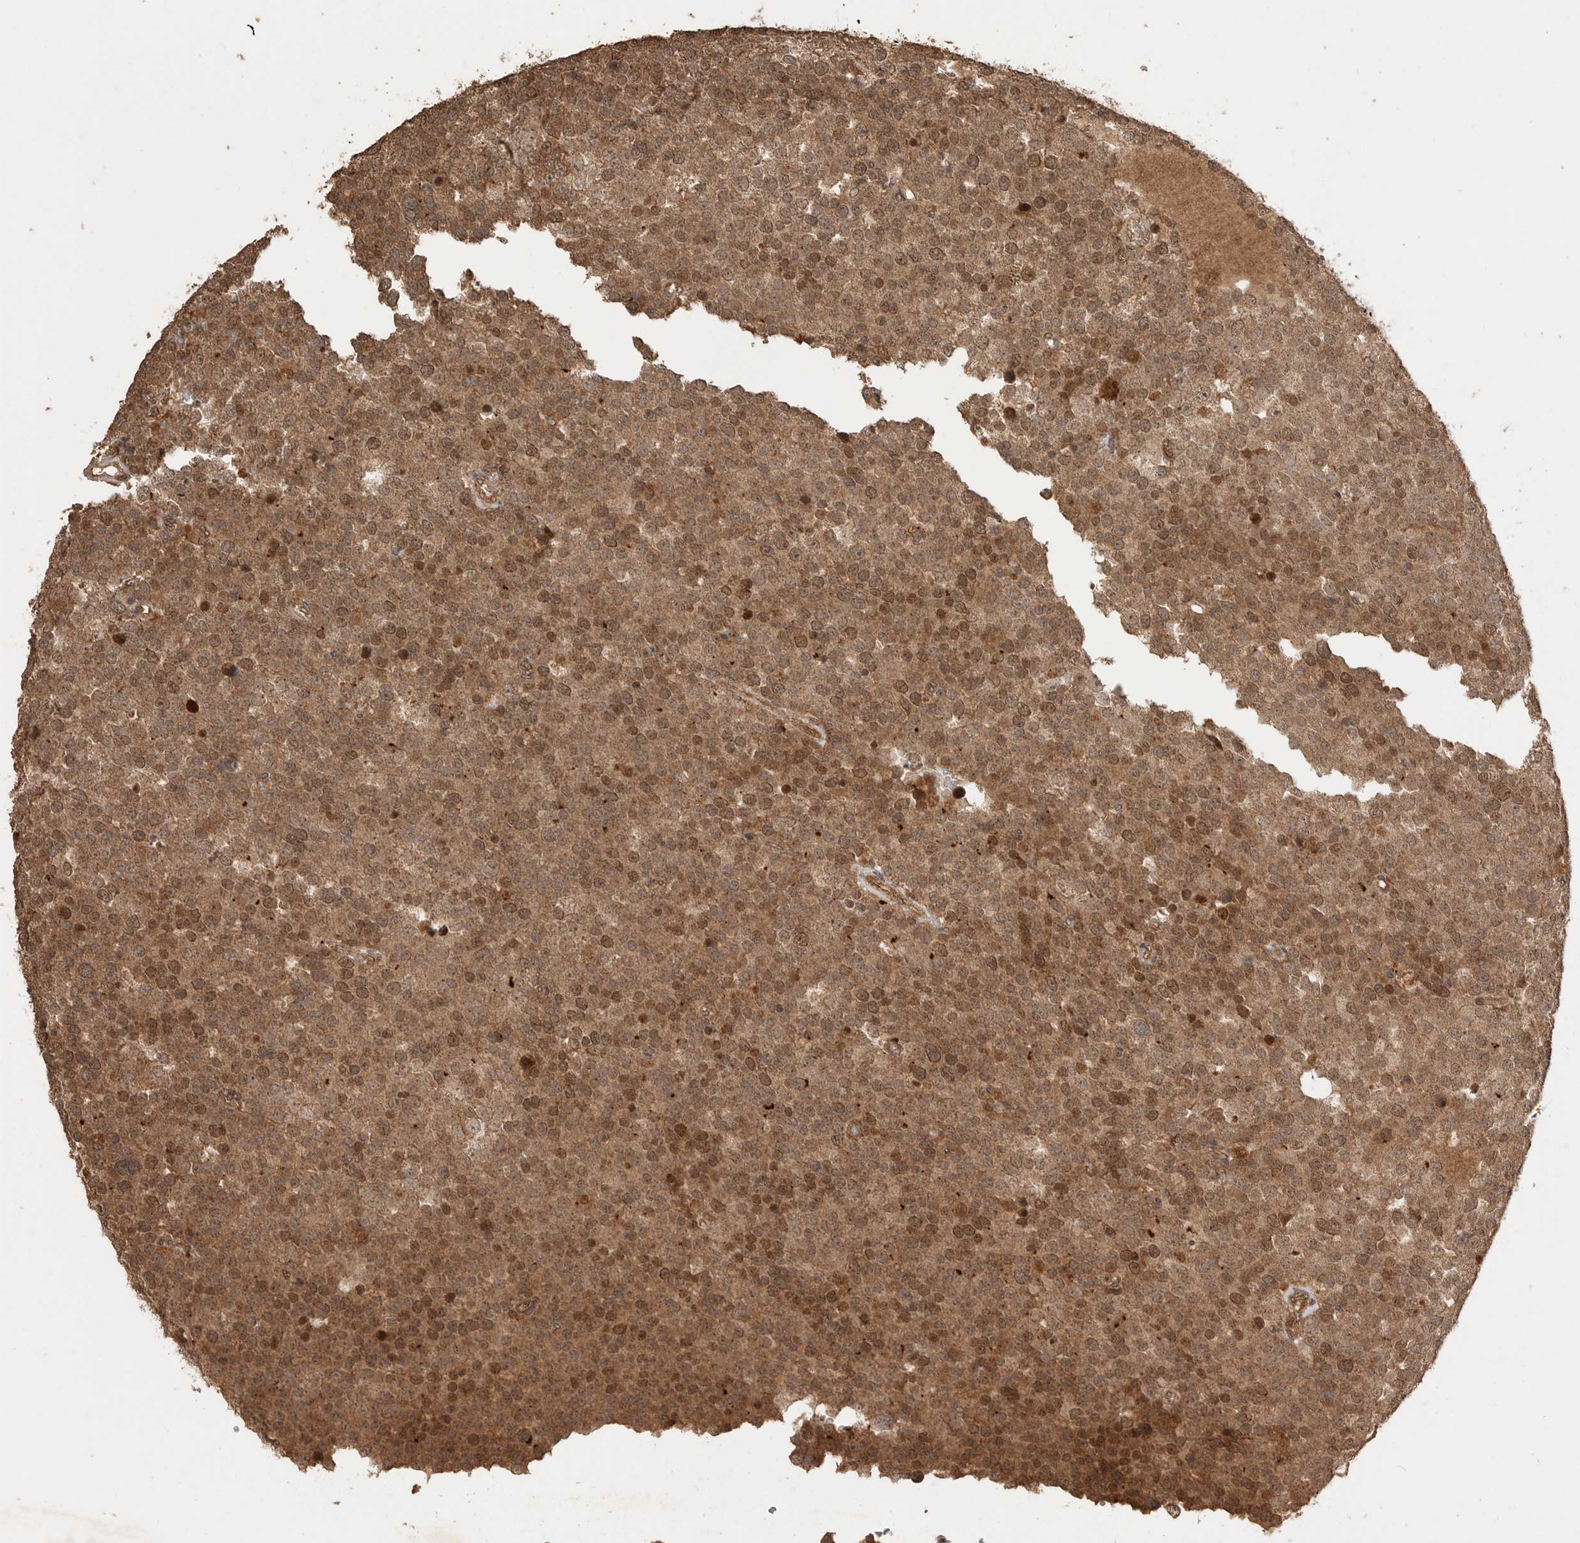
{"staining": {"intensity": "moderate", "quantity": ">75%", "location": "cytoplasmic/membranous,nuclear"}, "tissue": "testis cancer", "cell_type": "Tumor cells", "image_type": "cancer", "snomed": [{"axis": "morphology", "description": "Seminoma, NOS"}, {"axis": "topography", "description": "Testis"}], "caption": "A high-resolution micrograph shows immunohistochemistry (IHC) staining of testis seminoma, which exhibits moderate cytoplasmic/membranous and nuclear positivity in about >75% of tumor cells. (Stains: DAB (3,3'-diaminobenzidine) in brown, nuclei in blue, Microscopy: brightfield microscopy at high magnification).", "gene": "BOC", "patient": {"sex": "male", "age": 71}}